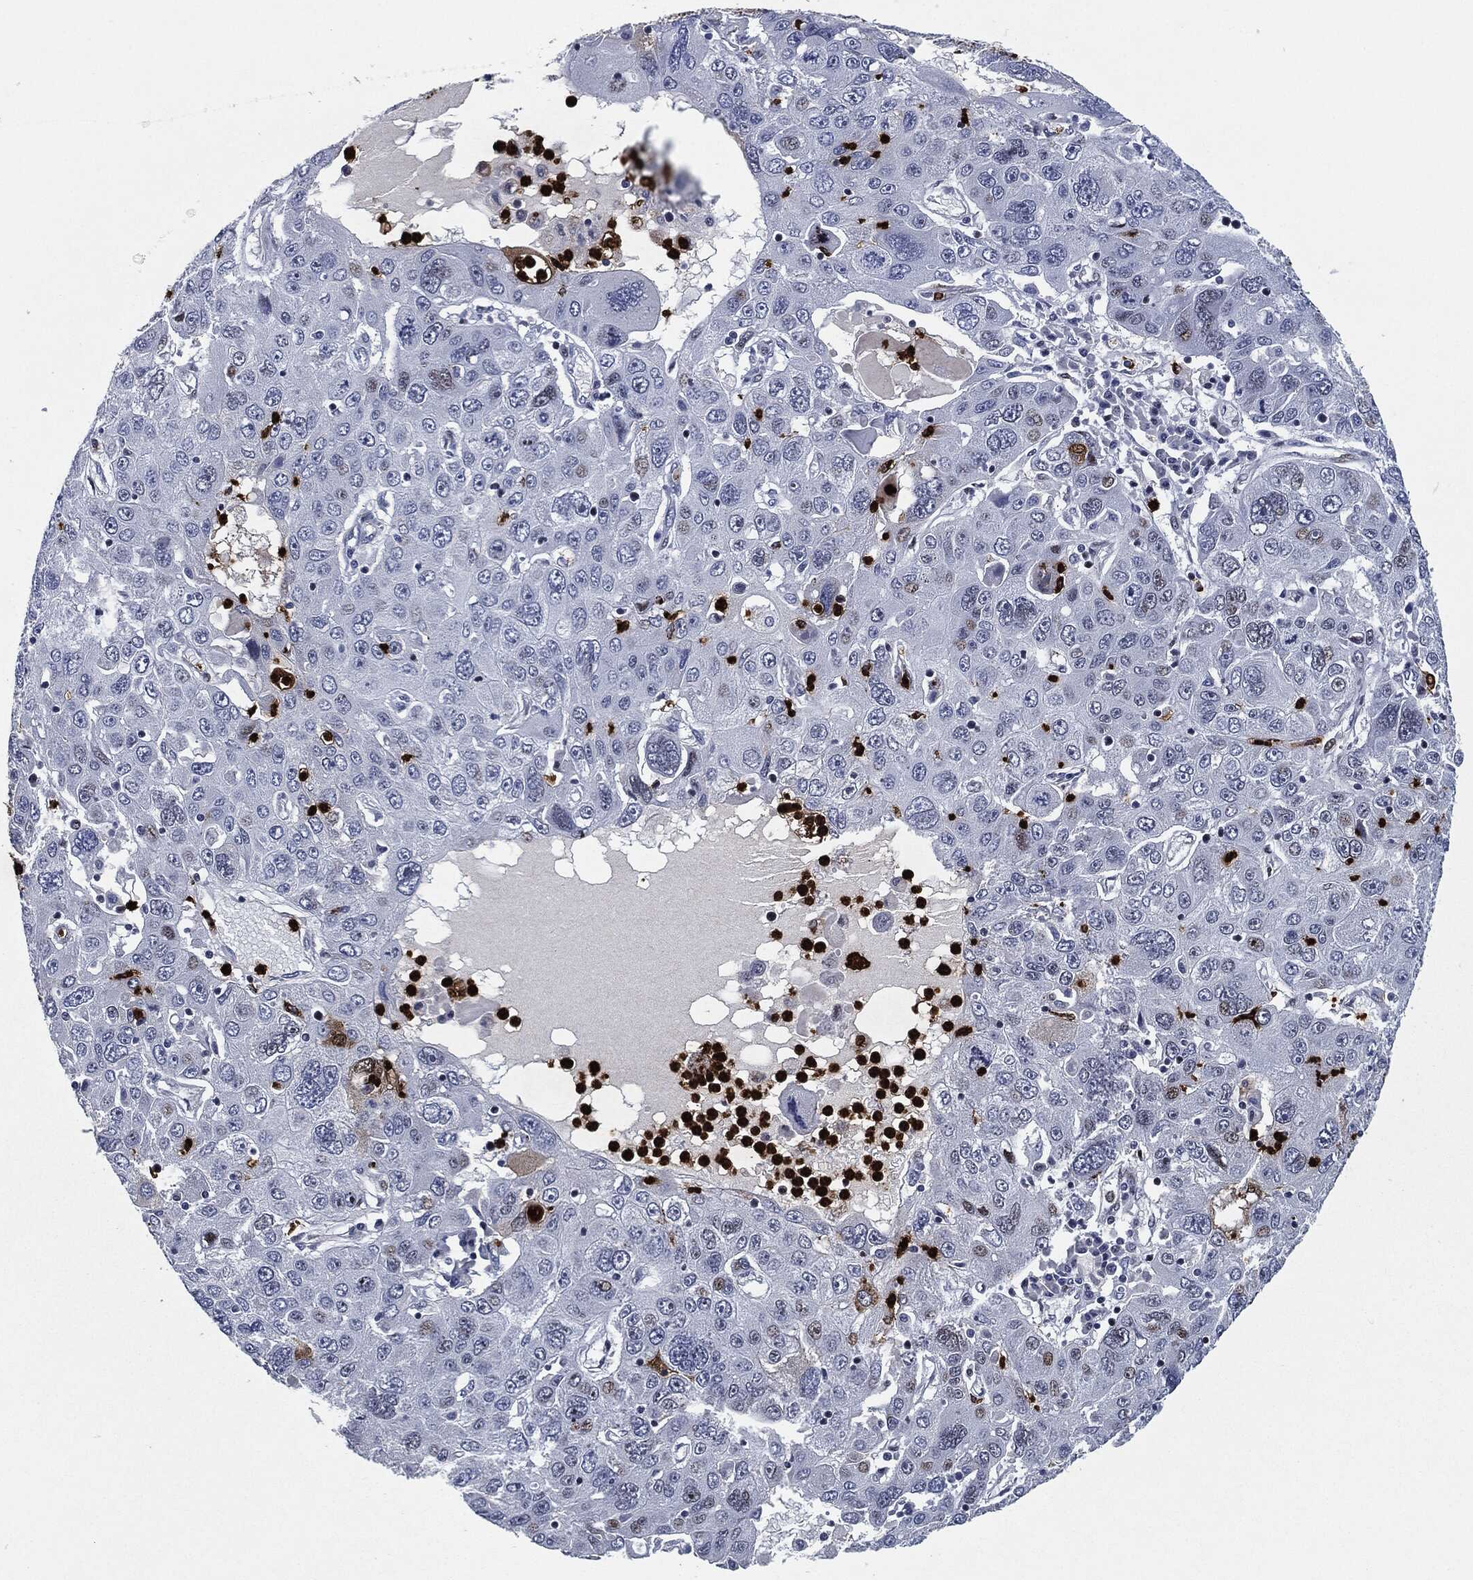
{"staining": {"intensity": "negative", "quantity": "none", "location": "none"}, "tissue": "stomach cancer", "cell_type": "Tumor cells", "image_type": "cancer", "snomed": [{"axis": "morphology", "description": "Adenocarcinoma, NOS"}, {"axis": "topography", "description": "Stomach"}], "caption": "There is no significant staining in tumor cells of stomach cancer.", "gene": "MPO", "patient": {"sex": "male", "age": 56}}